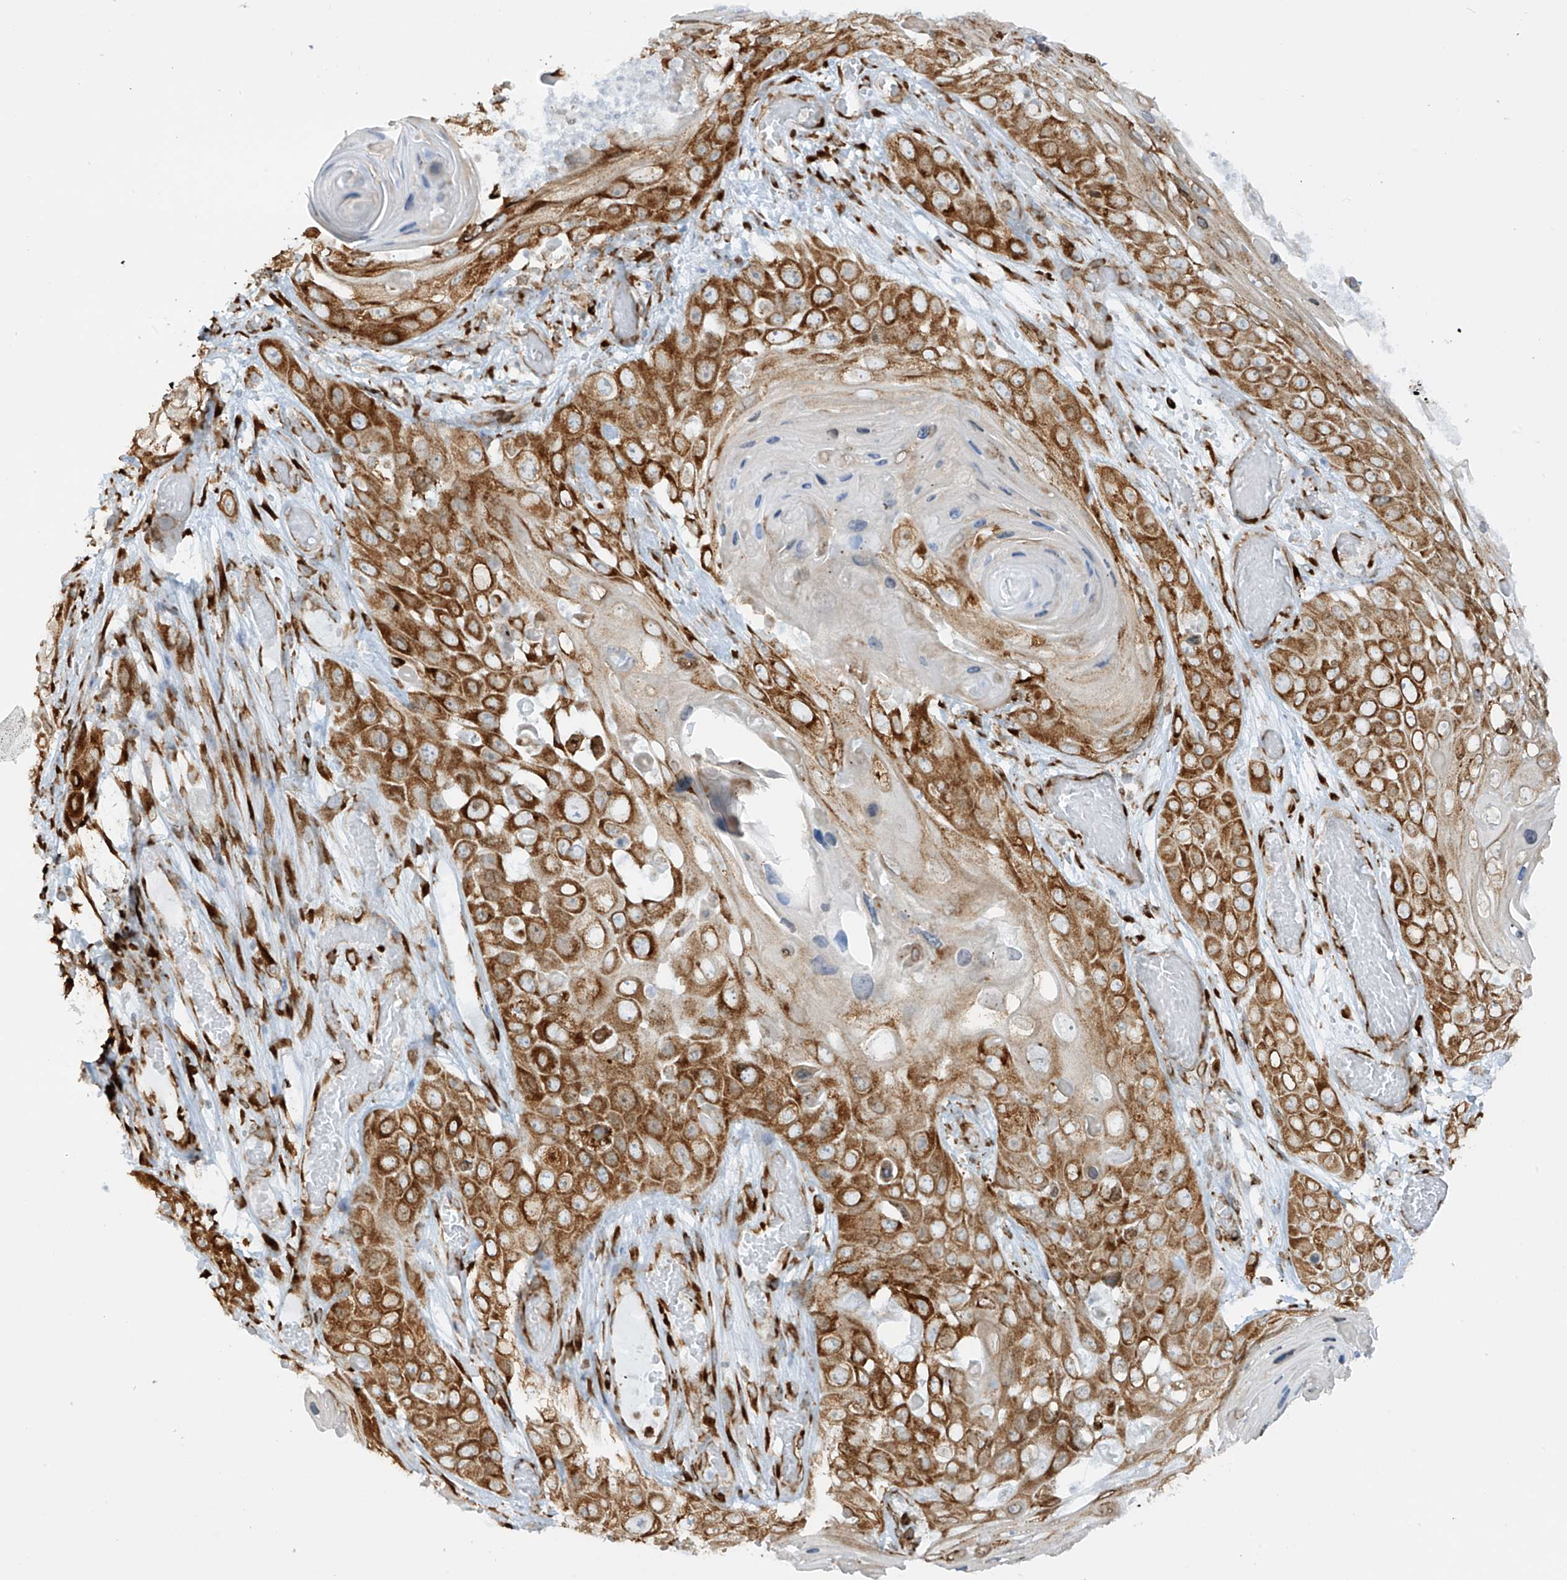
{"staining": {"intensity": "strong", "quantity": ">75%", "location": "cytoplasmic/membranous"}, "tissue": "skin cancer", "cell_type": "Tumor cells", "image_type": "cancer", "snomed": [{"axis": "morphology", "description": "Squamous cell carcinoma, NOS"}, {"axis": "topography", "description": "Skin"}], "caption": "Human skin cancer (squamous cell carcinoma) stained for a protein (brown) shows strong cytoplasmic/membranous positive expression in approximately >75% of tumor cells.", "gene": "LRRC59", "patient": {"sex": "male", "age": 55}}